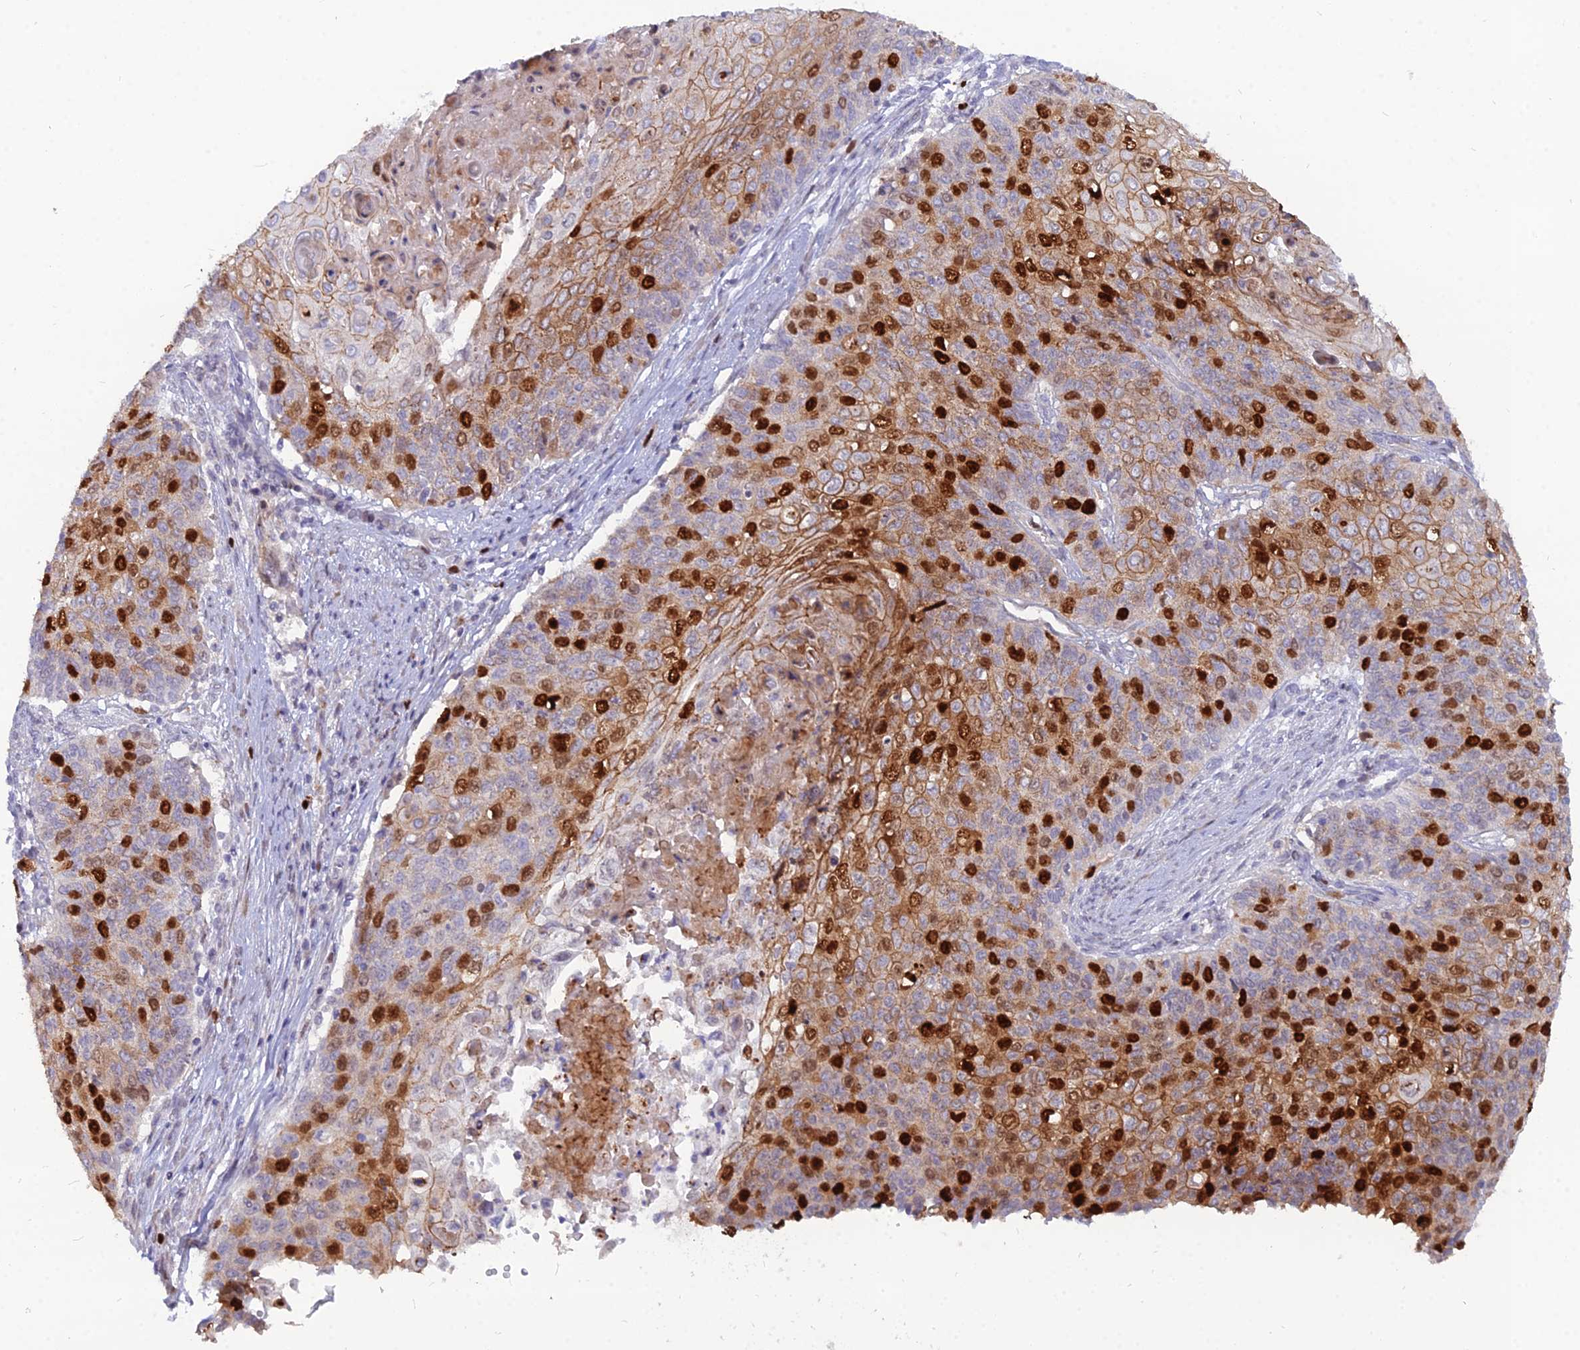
{"staining": {"intensity": "strong", "quantity": ">75%", "location": "cytoplasmic/membranous,nuclear"}, "tissue": "cervical cancer", "cell_type": "Tumor cells", "image_type": "cancer", "snomed": [{"axis": "morphology", "description": "Squamous cell carcinoma, NOS"}, {"axis": "topography", "description": "Cervix"}], "caption": "This is an image of immunohistochemistry staining of cervical cancer (squamous cell carcinoma), which shows strong positivity in the cytoplasmic/membranous and nuclear of tumor cells.", "gene": "NUSAP1", "patient": {"sex": "female", "age": 39}}